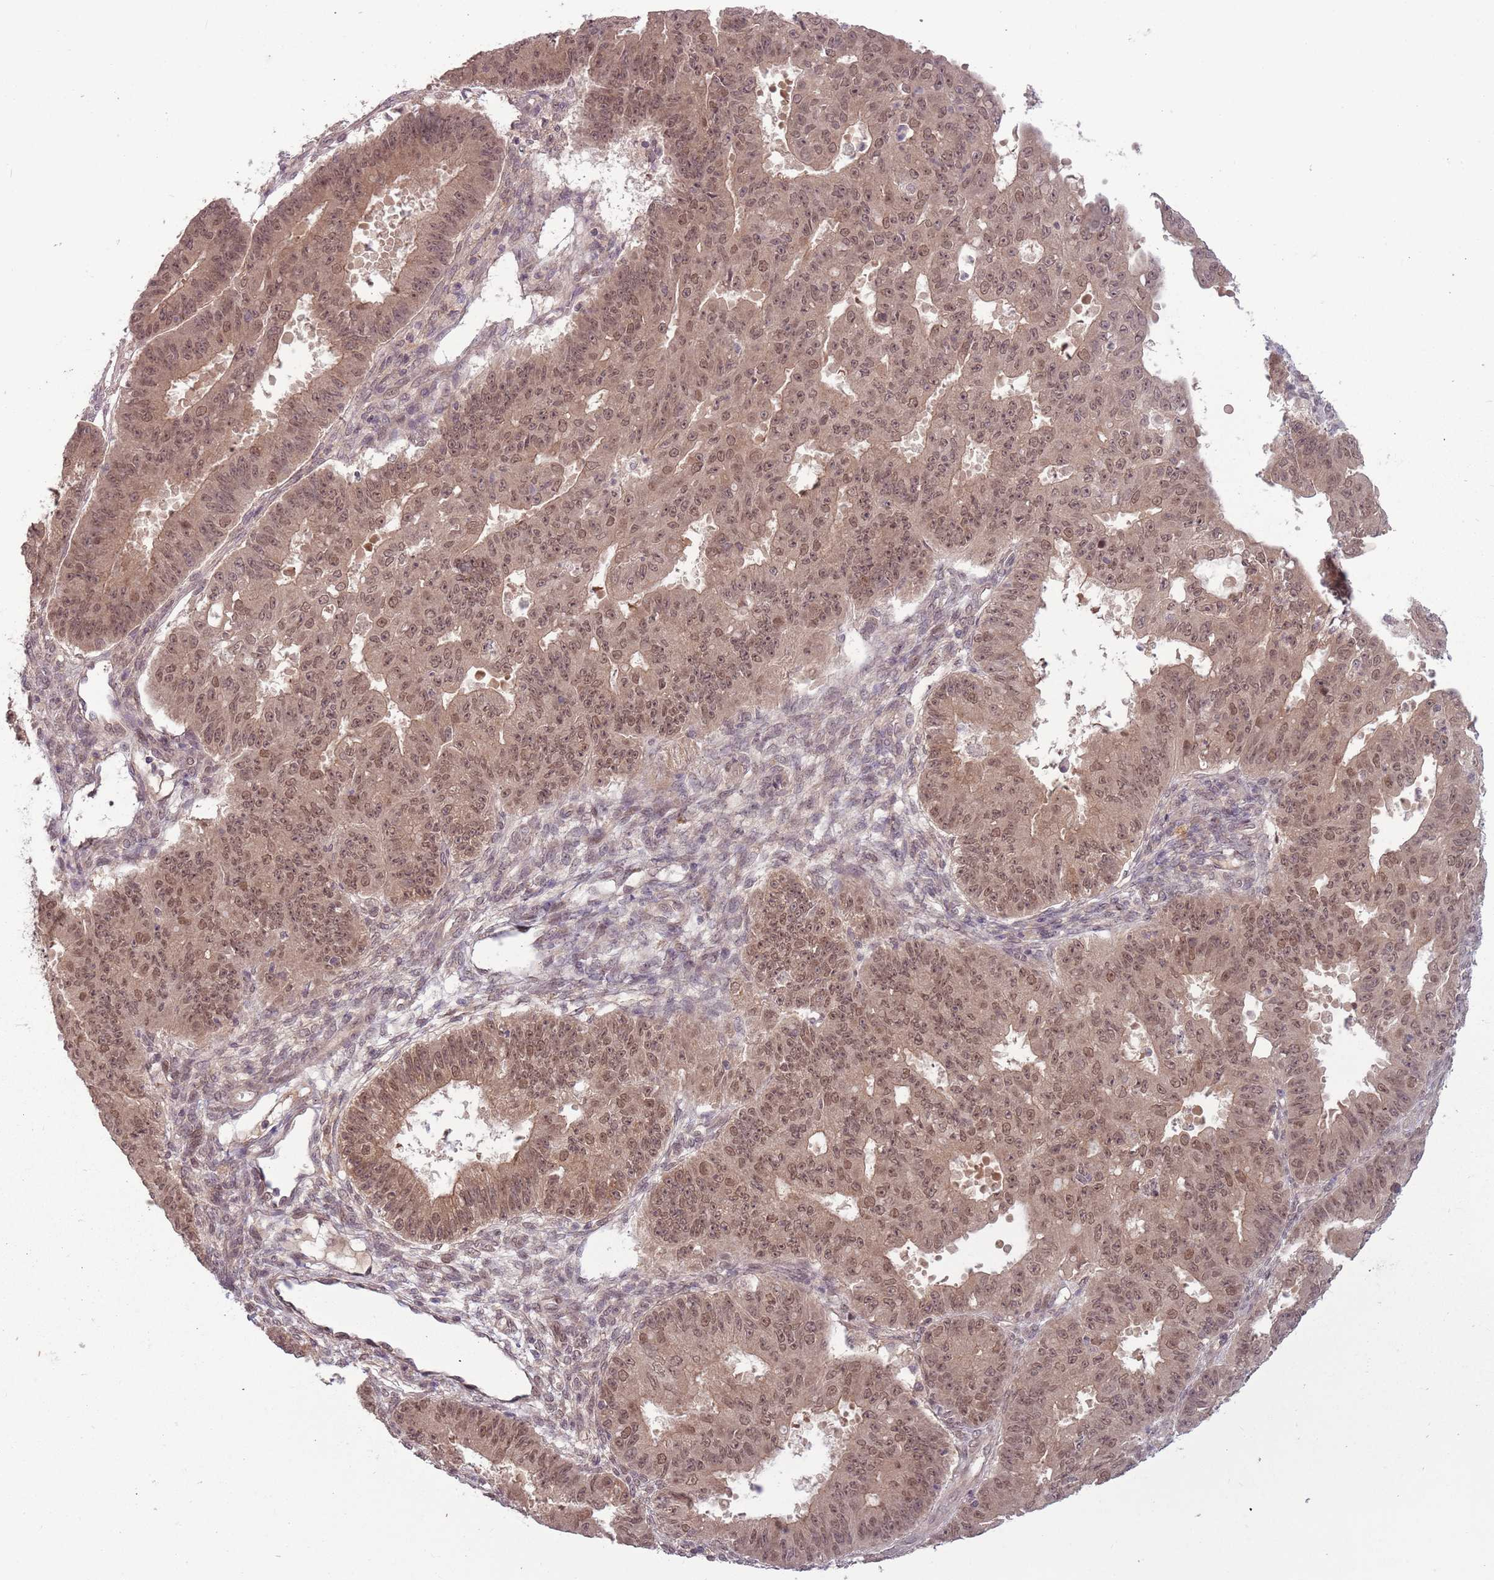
{"staining": {"intensity": "moderate", "quantity": ">75%", "location": "nuclear"}, "tissue": "ovarian cancer", "cell_type": "Tumor cells", "image_type": "cancer", "snomed": [{"axis": "morphology", "description": "Carcinoma, endometroid"}, {"axis": "topography", "description": "Appendix"}, {"axis": "topography", "description": "Ovary"}], "caption": "Moderate nuclear protein expression is identified in about >75% of tumor cells in ovarian endometroid carcinoma. The protein of interest is stained brown, and the nuclei are stained in blue (DAB (3,3'-diaminobenzidine) IHC with brightfield microscopy, high magnification).", "gene": "ADAMTS3", "patient": {"sex": "female", "age": 42}}